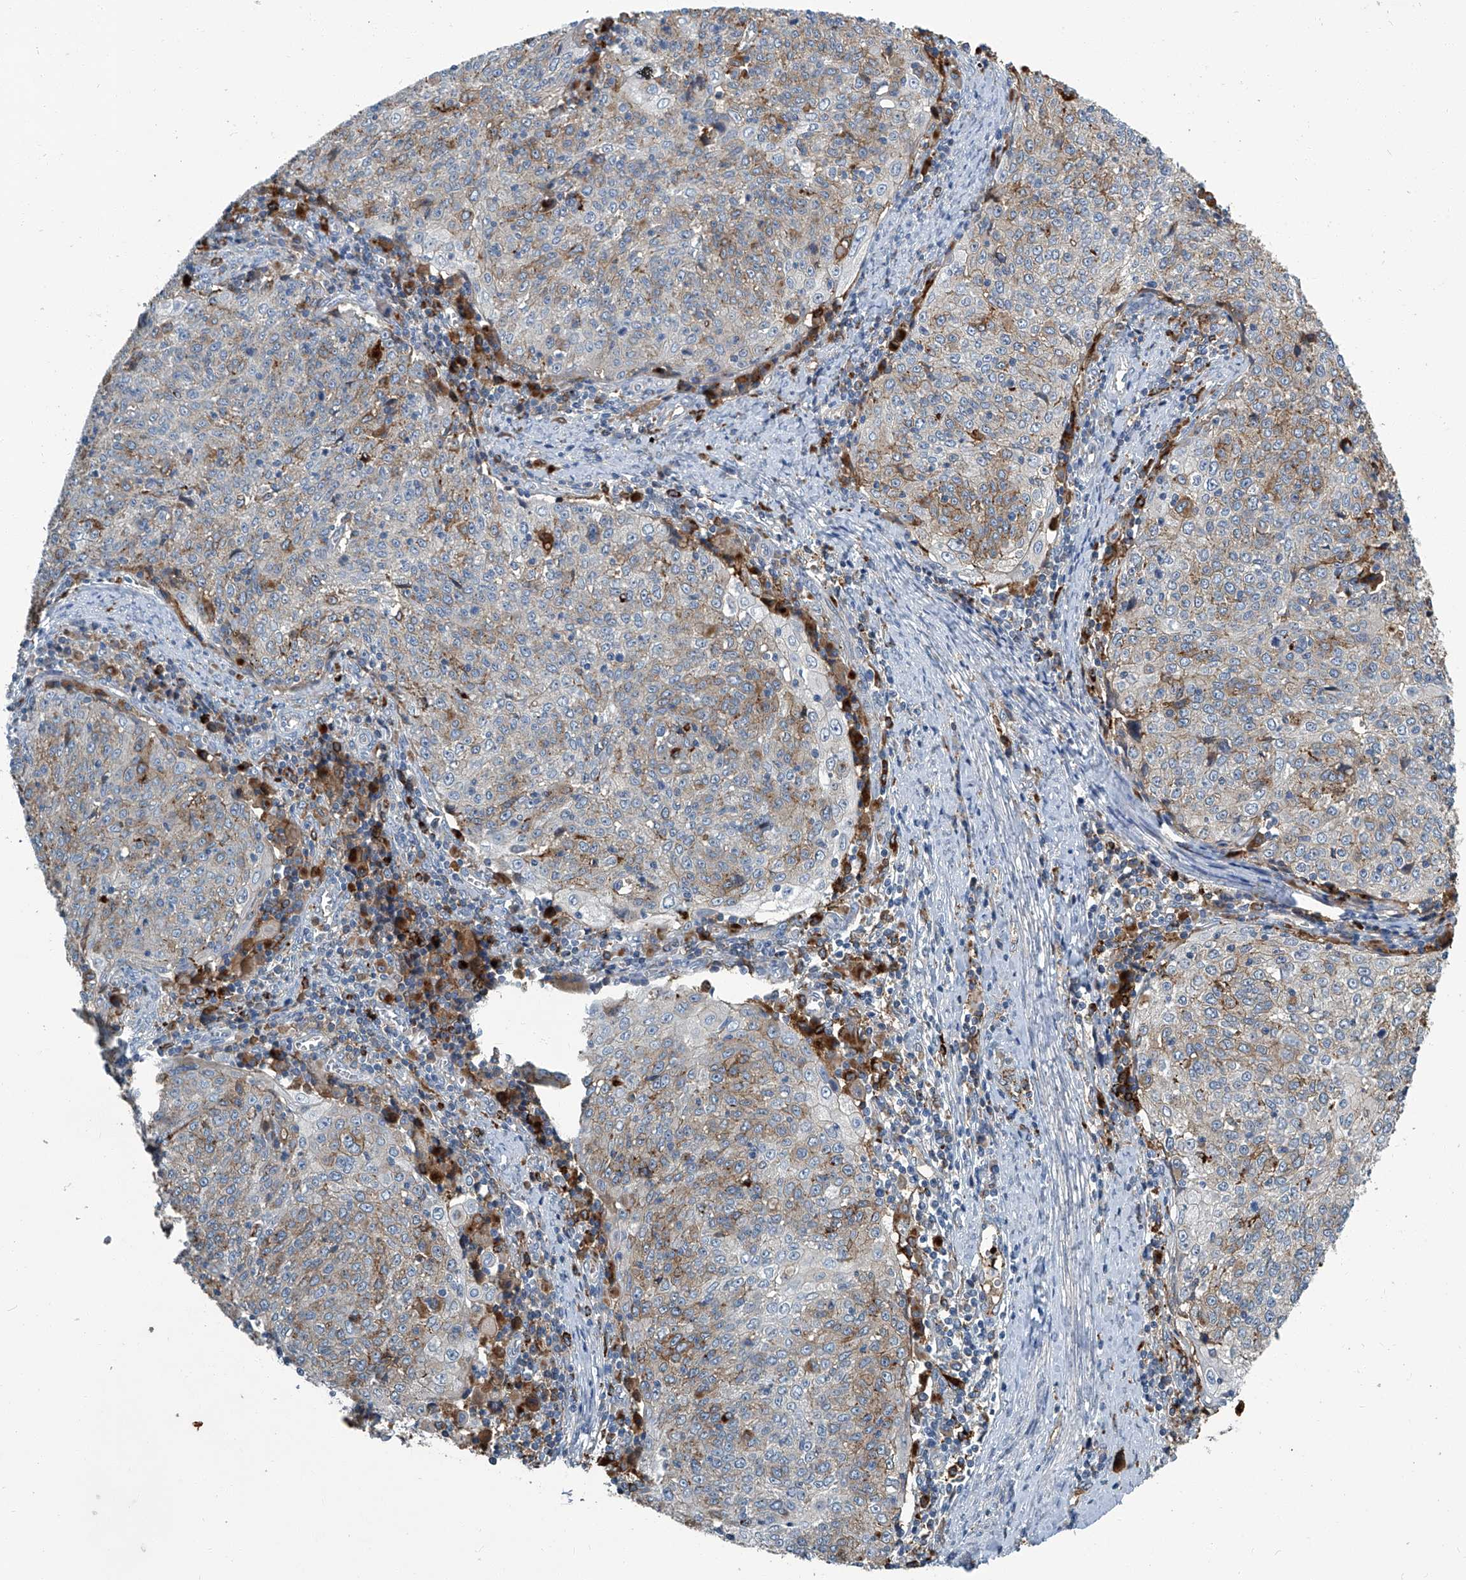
{"staining": {"intensity": "weak", "quantity": "<25%", "location": "cytoplasmic/membranous"}, "tissue": "cervical cancer", "cell_type": "Tumor cells", "image_type": "cancer", "snomed": [{"axis": "morphology", "description": "Squamous cell carcinoma, NOS"}, {"axis": "topography", "description": "Cervix"}], "caption": "Immunohistochemistry histopathology image of cervical squamous cell carcinoma stained for a protein (brown), which reveals no staining in tumor cells.", "gene": "FAM167A", "patient": {"sex": "female", "age": 48}}